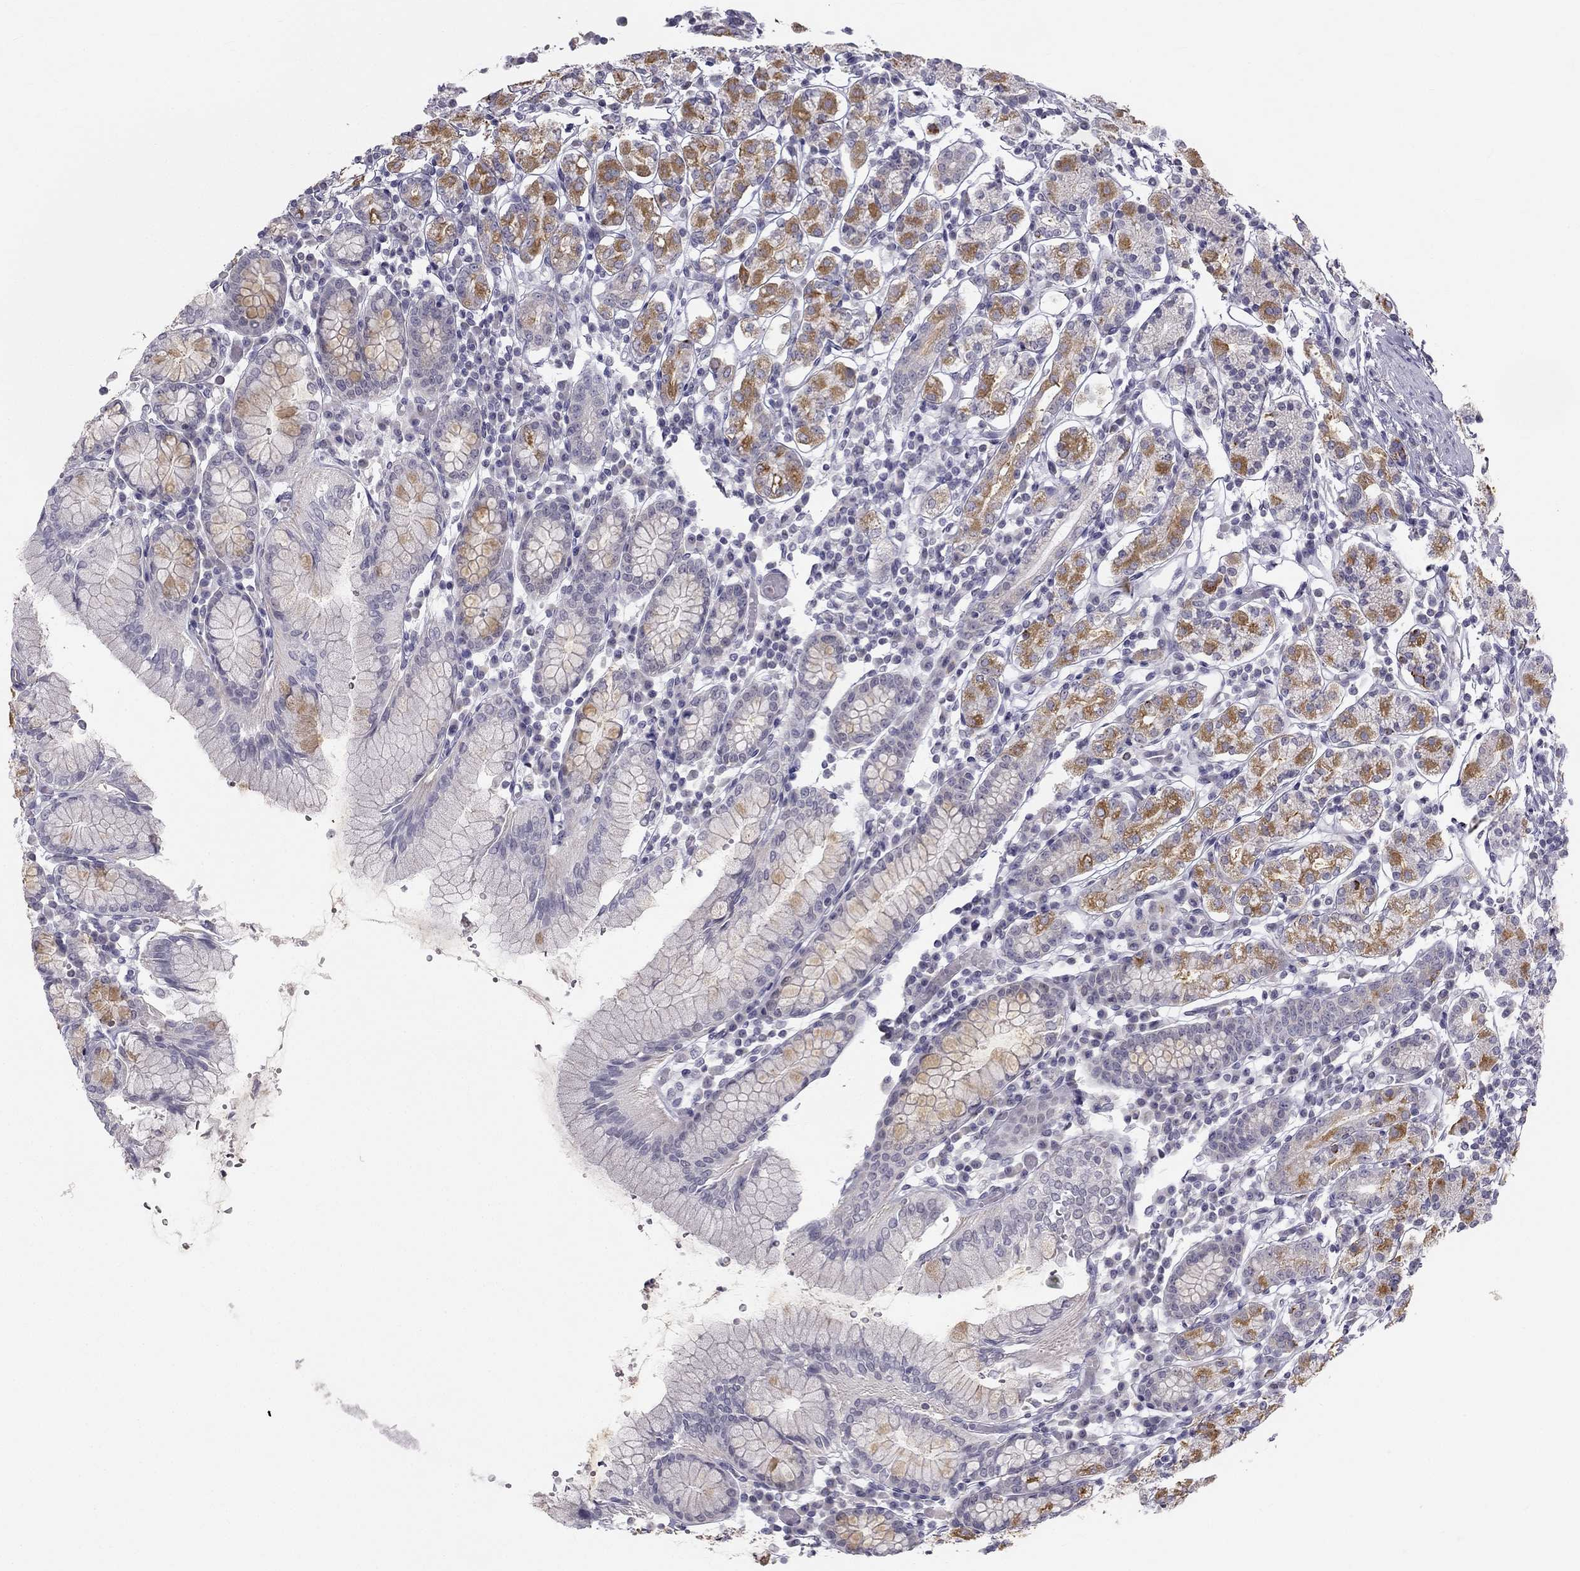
{"staining": {"intensity": "strong", "quantity": "<25%", "location": "cytoplasmic/membranous"}, "tissue": "stomach", "cell_type": "Glandular cells", "image_type": "normal", "snomed": [{"axis": "morphology", "description": "Normal tissue, NOS"}, {"axis": "topography", "description": "Stomach, upper"}, {"axis": "topography", "description": "Stomach"}], "caption": "Stomach stained with a protein marker demonstrates strong staining in glandular cells.", "gene": "C5orf49", "patient": {"sex": "male", "age": 62}}